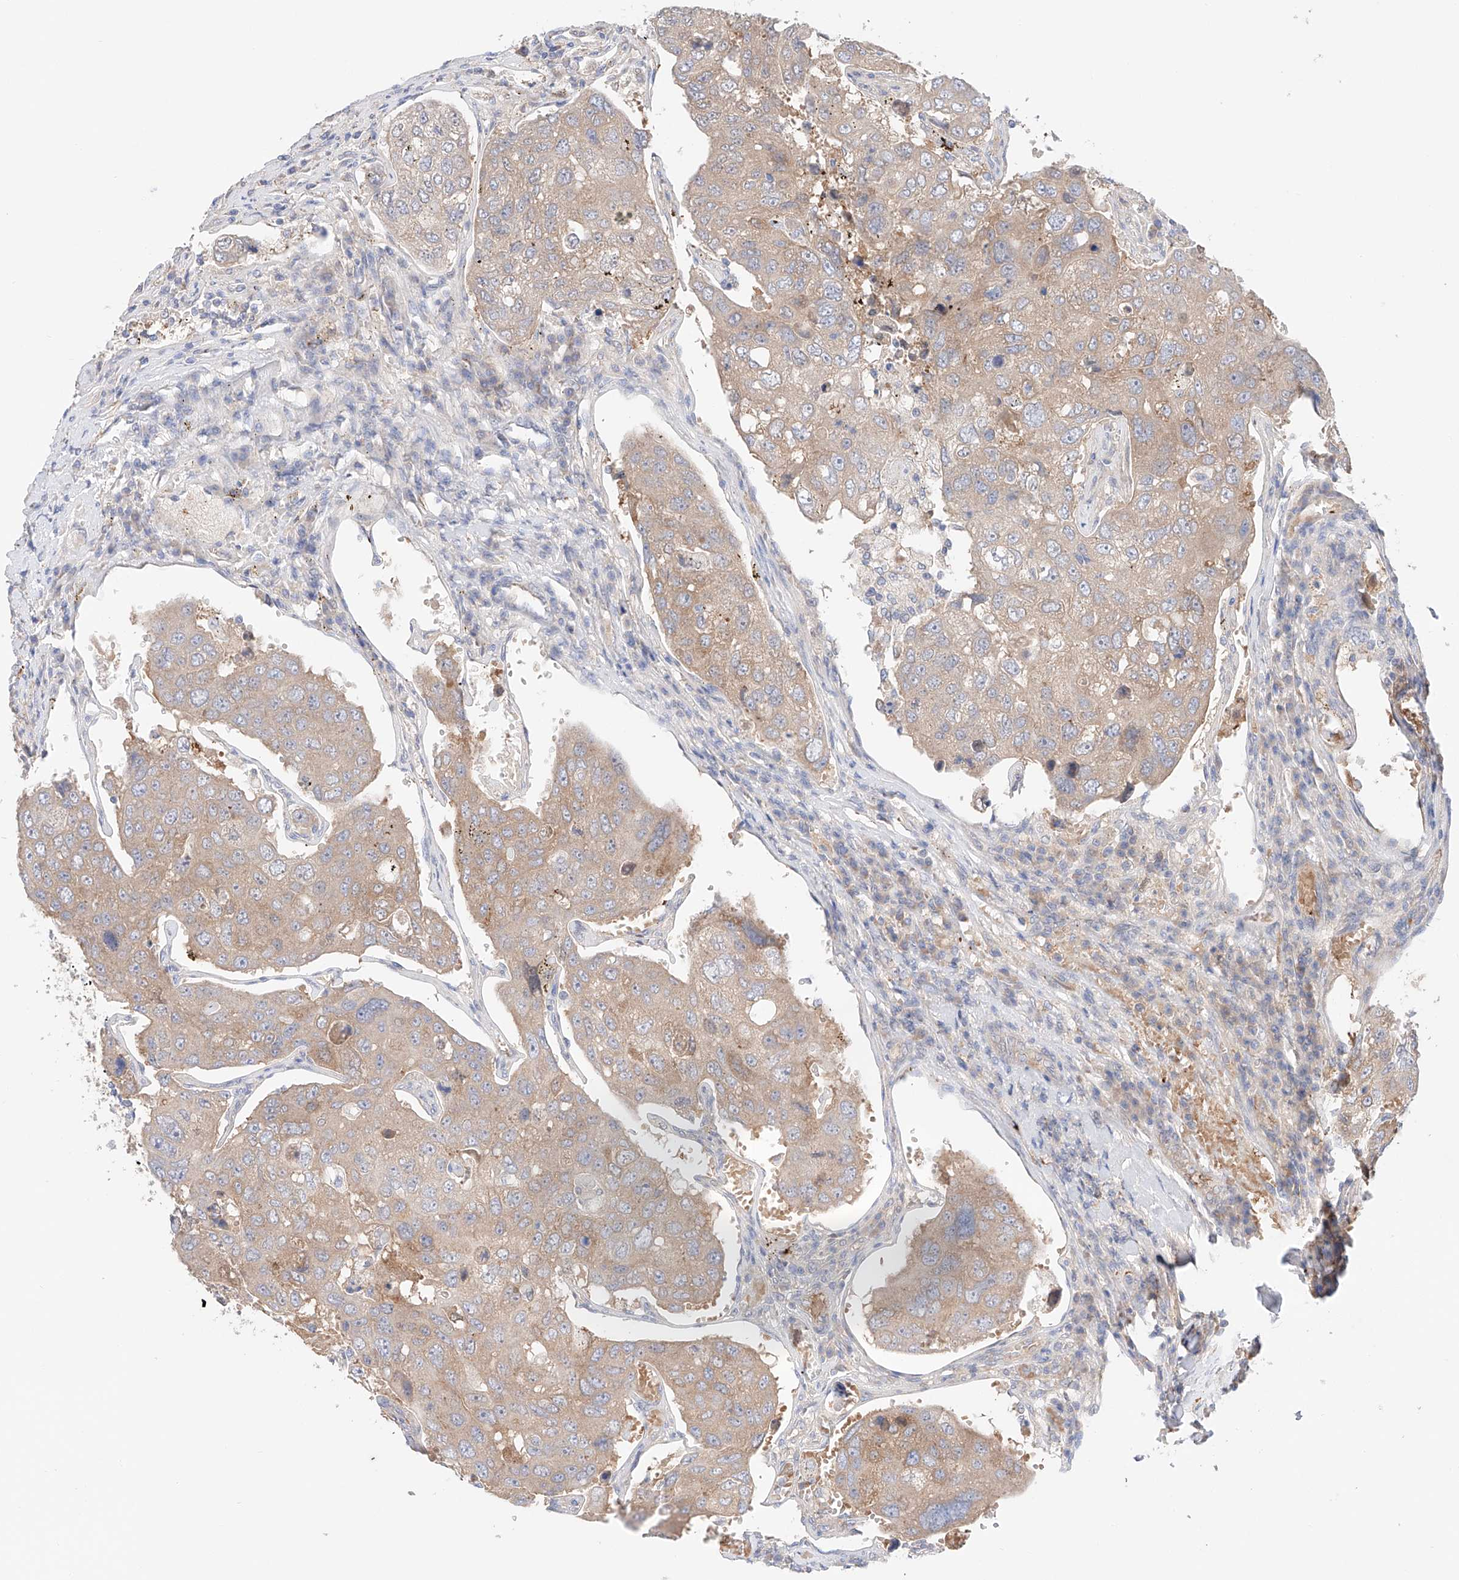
{"staining": {"intensity": "moderate", "quantity": ">75%", "location": "cytoplasmic/membranous"}, "tissue": "urothelial cancer", "cell_type": "Tumor cells", "image_type": "cancer", "snomed": [{"axis": "morphology", "description": "Urothelial carcinoma, High grade"}, {"axis": "topography", "description": "Lymph node"}, {"axis": "topography", "description": "Urinary bladder"}], "caption": "DAB immunohistochemical staining of high-grade urothelial carcinoma exhibits moderate cytoplasmic/membranous protein expression in approximately >75% of tumor cells.", "gene": "PGGT1B", "patient": {"sex": "male", "age": 51}}